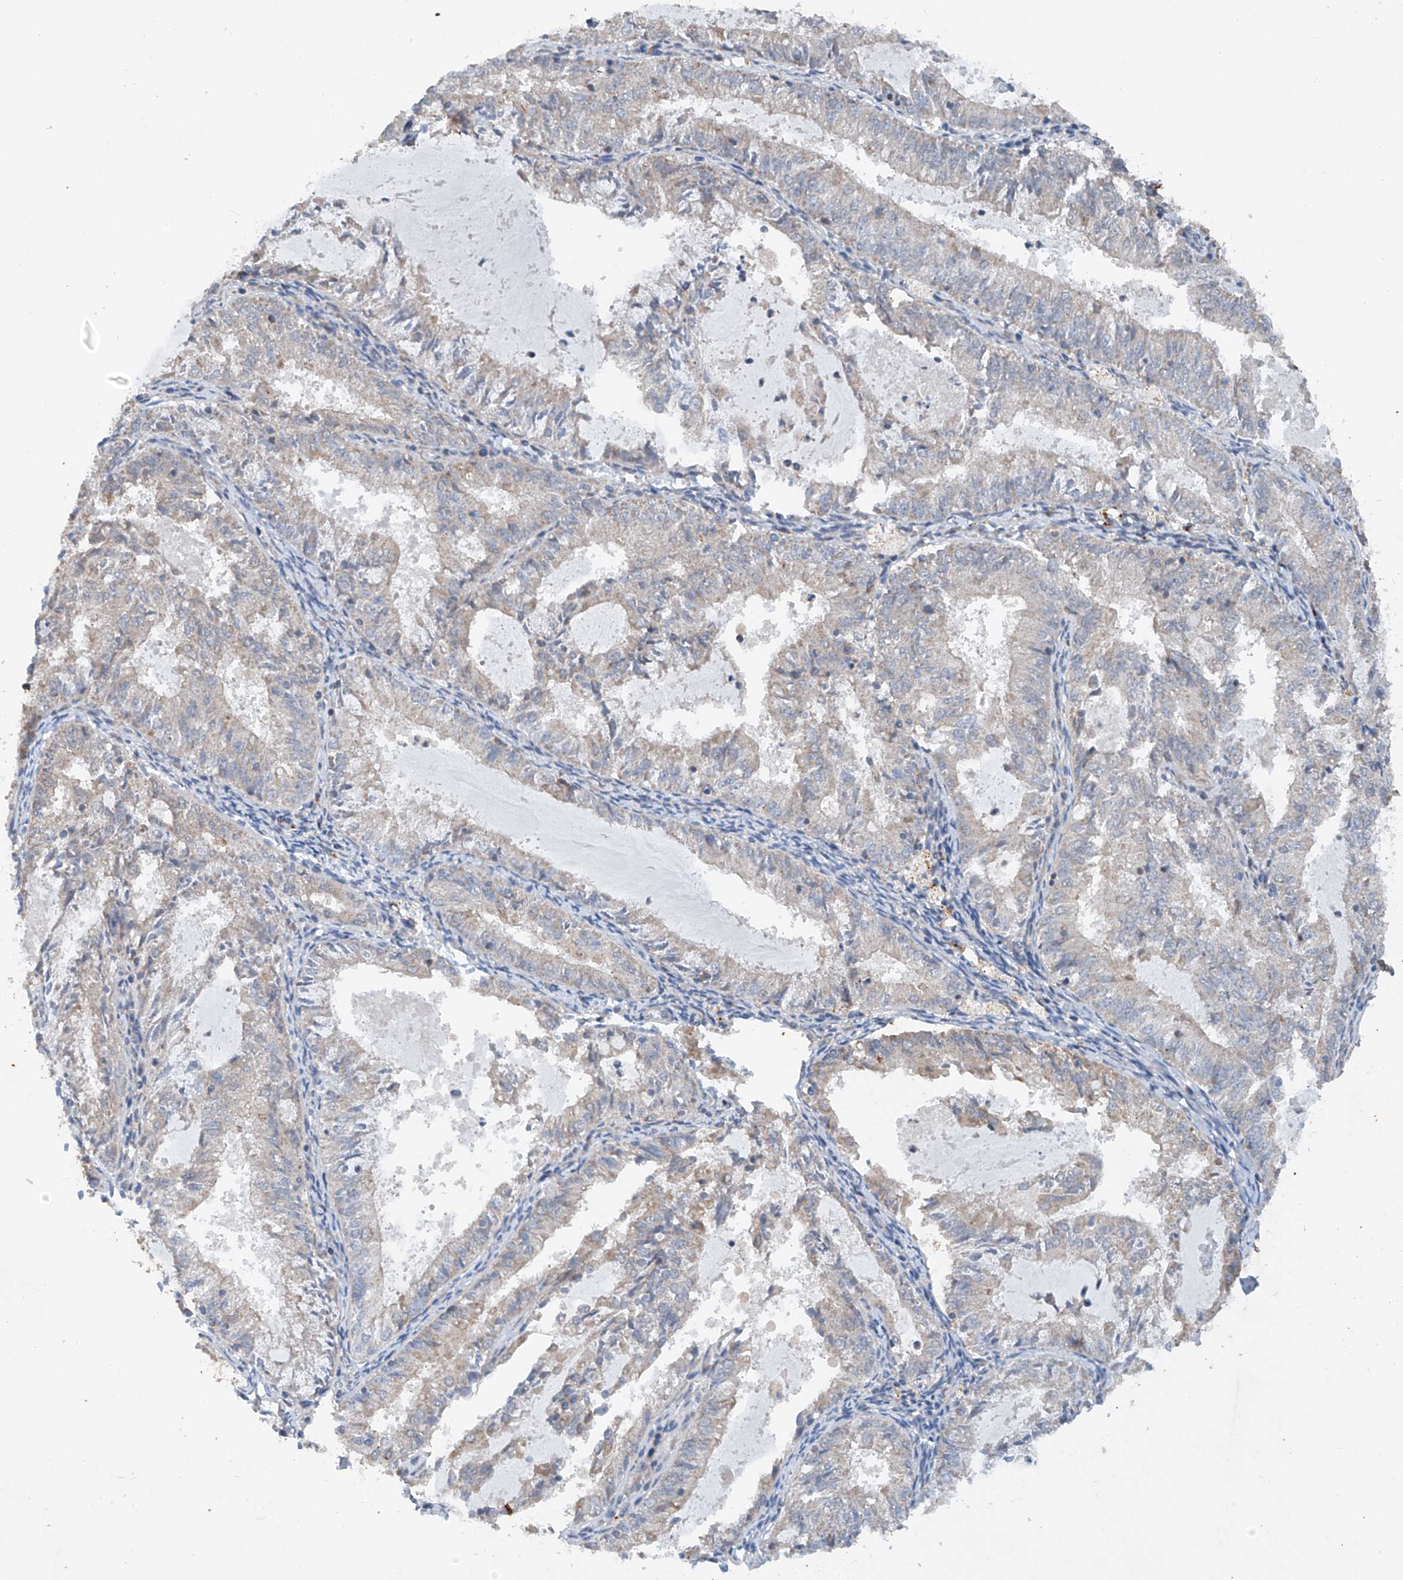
{"staining": {"intensity": "negative", "quantity": "none", "location": "none"}, "tissue": "endometrial cancer", "cell_type": "Tumor cells", "image_type": "cancer", "snomed": [{"axis": "morphology", "description": "Adenocarcinoma, NOS"}, {"axis": "topography", "description": "Endometrium"}], "caption": "Tumor cells are negative for protein expression in human adenocarcinoma (endometrial).", "gene": "CEP85L", "patient": {"sex": "female", "age": 57}}